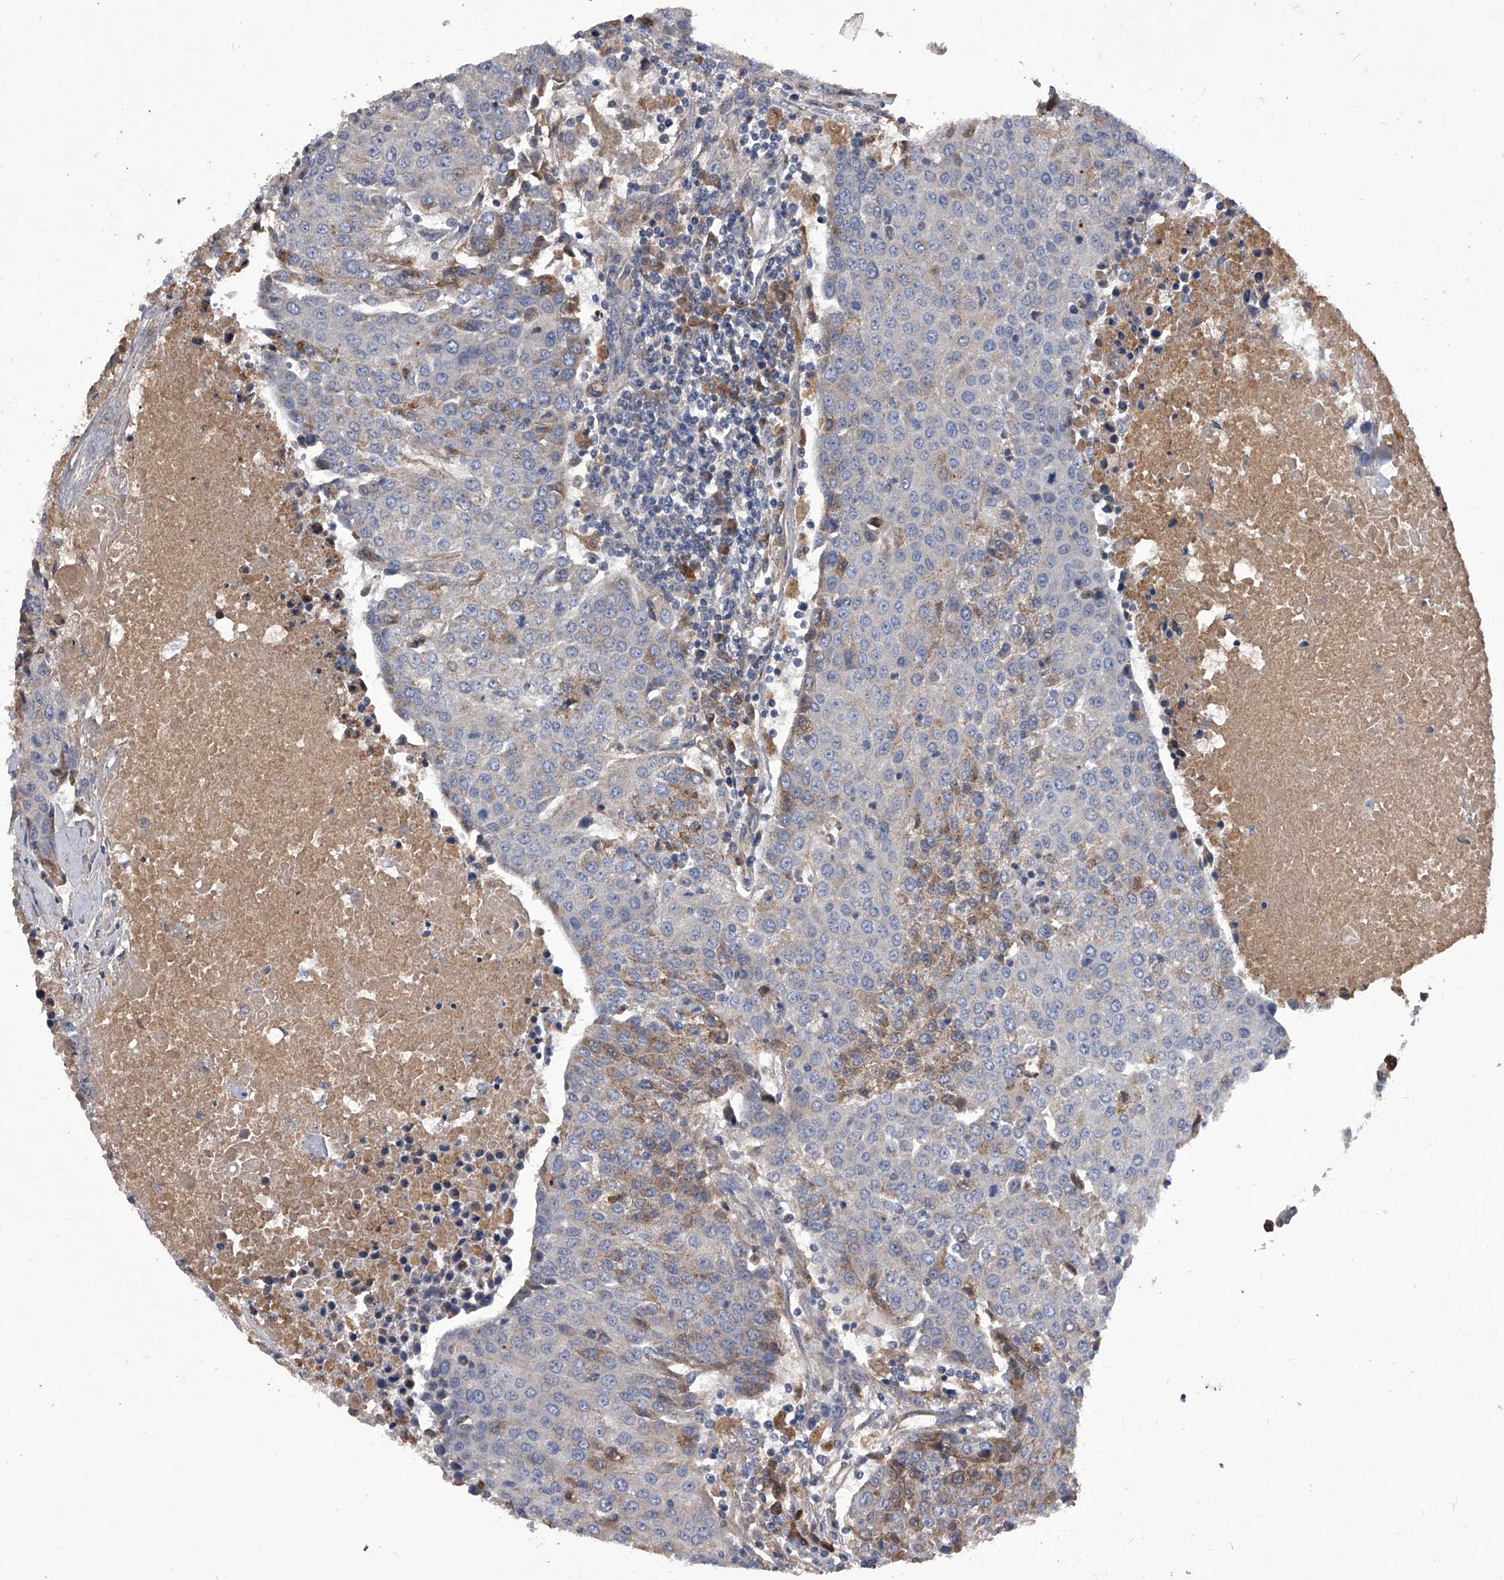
{"staining": {"intensity": "weak", "quantity": "<25%", "location": "cytoplasmic/membranous"}, "tissue": "urothelial cancer", "cell_type": "Tumor cells", "image_type": "cancer", "snomed": [{"axis": "morphology", "description": "Urothelial carcinoma, High grade"}, {"axis": "topography", "description": "Urinary bladder"}], "caption": "Immunohistochemistry (IHC) of human urothelial carcinoma (high-grade) exhibits no positivity in tumor cells.", "gene": "NRP1", "patient": {"sex": "female", "age": 85}}